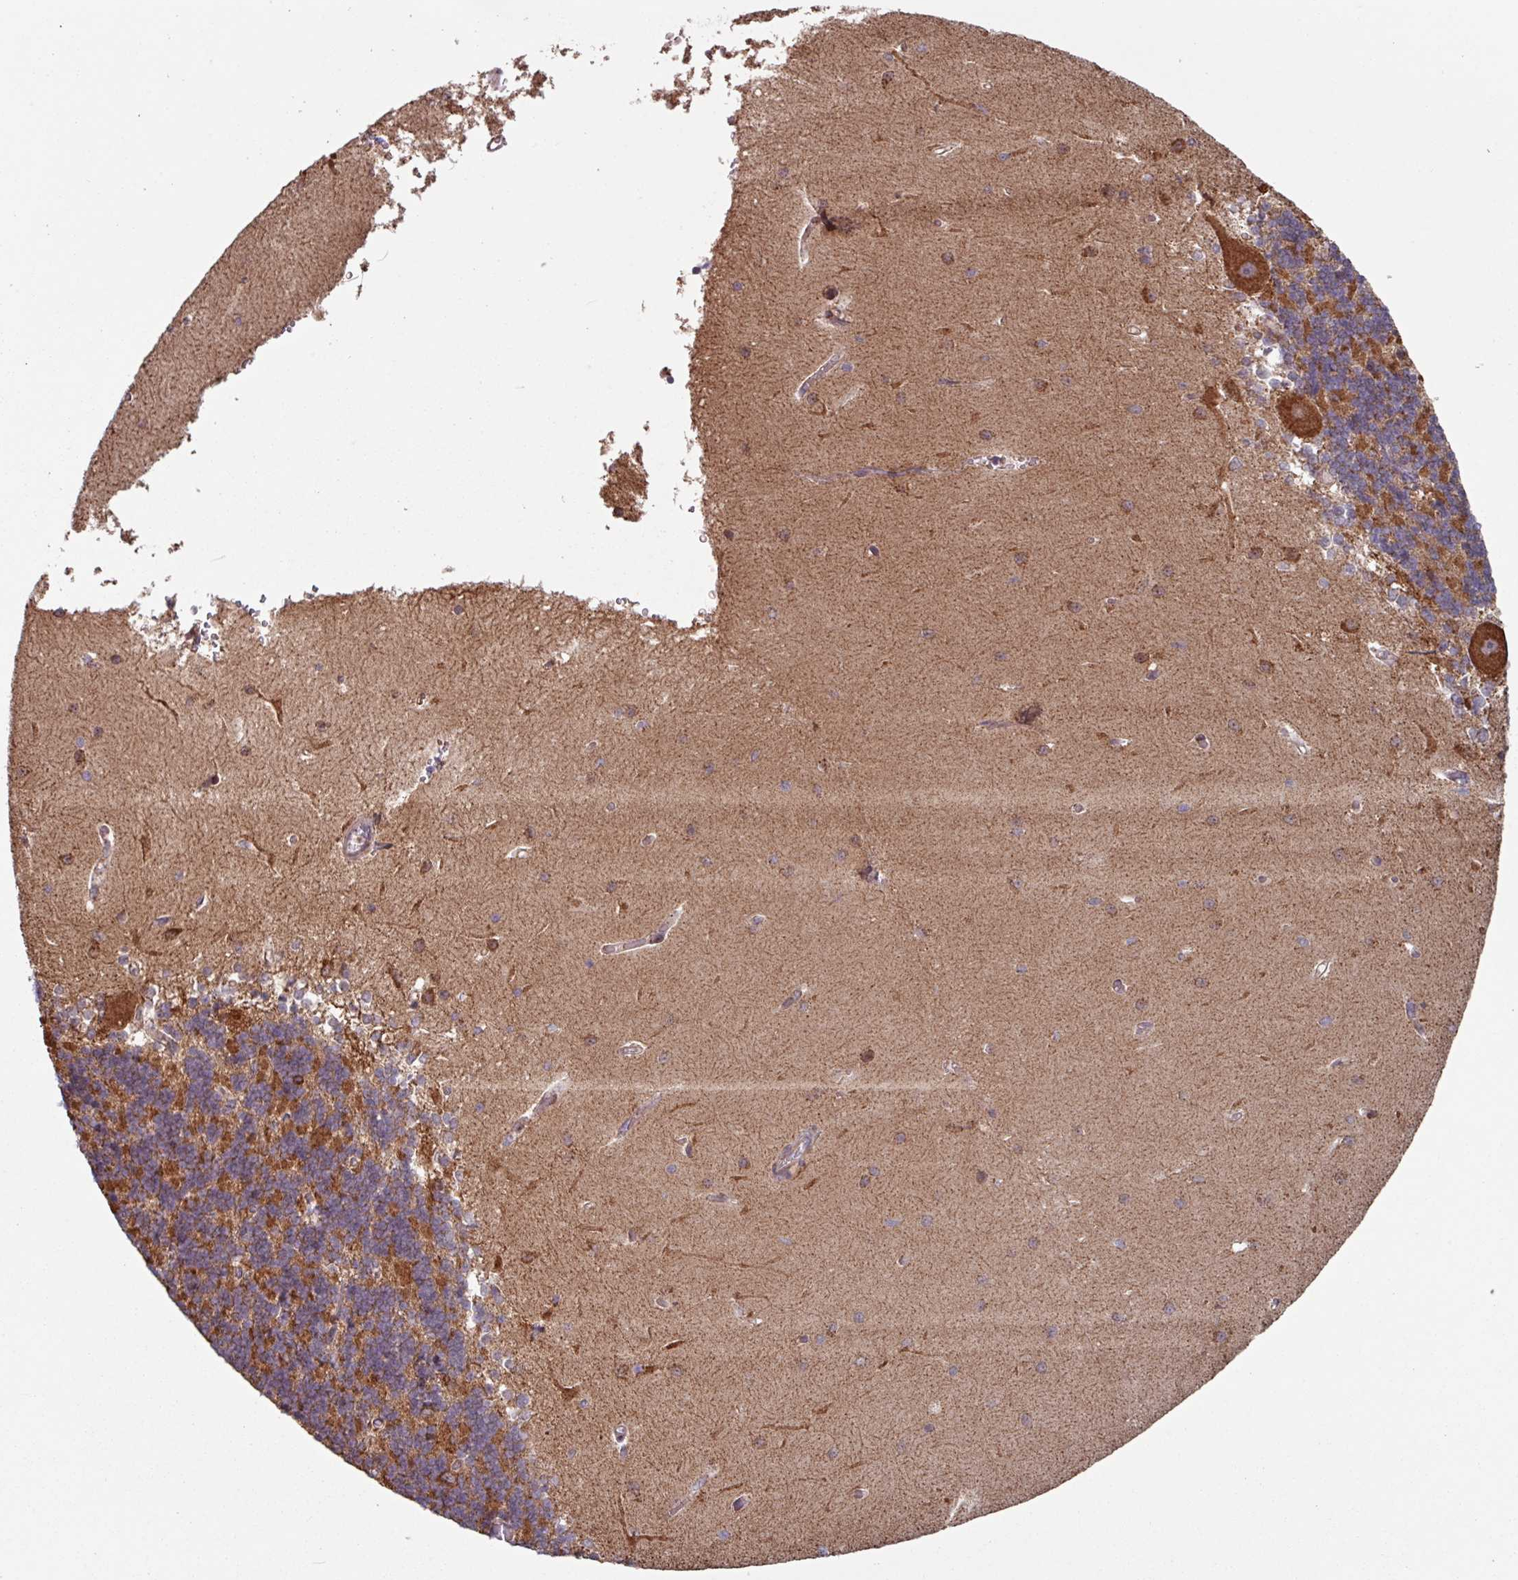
{"staining": {"intensity": "strong", "quantity": ">75%", "location": "cytoplasmic/membranous"}, "tissue": "cerebellum", "cell_type": "Cells in granular layer", "image_type": "normal", "snomed": [{"axis": "morphology", "description": "Normal tissue, NOS"}, {"axis": "topography", "description": "Cerebellum"}], "caption": "Brown immunohistochemical staining in normal human cerebellum reveals strong cytoplasmic/membranous expression in about >75% of cells in granular layer.", "gene": "COX7C", "patient": {"sex": "male", "age": 37}}